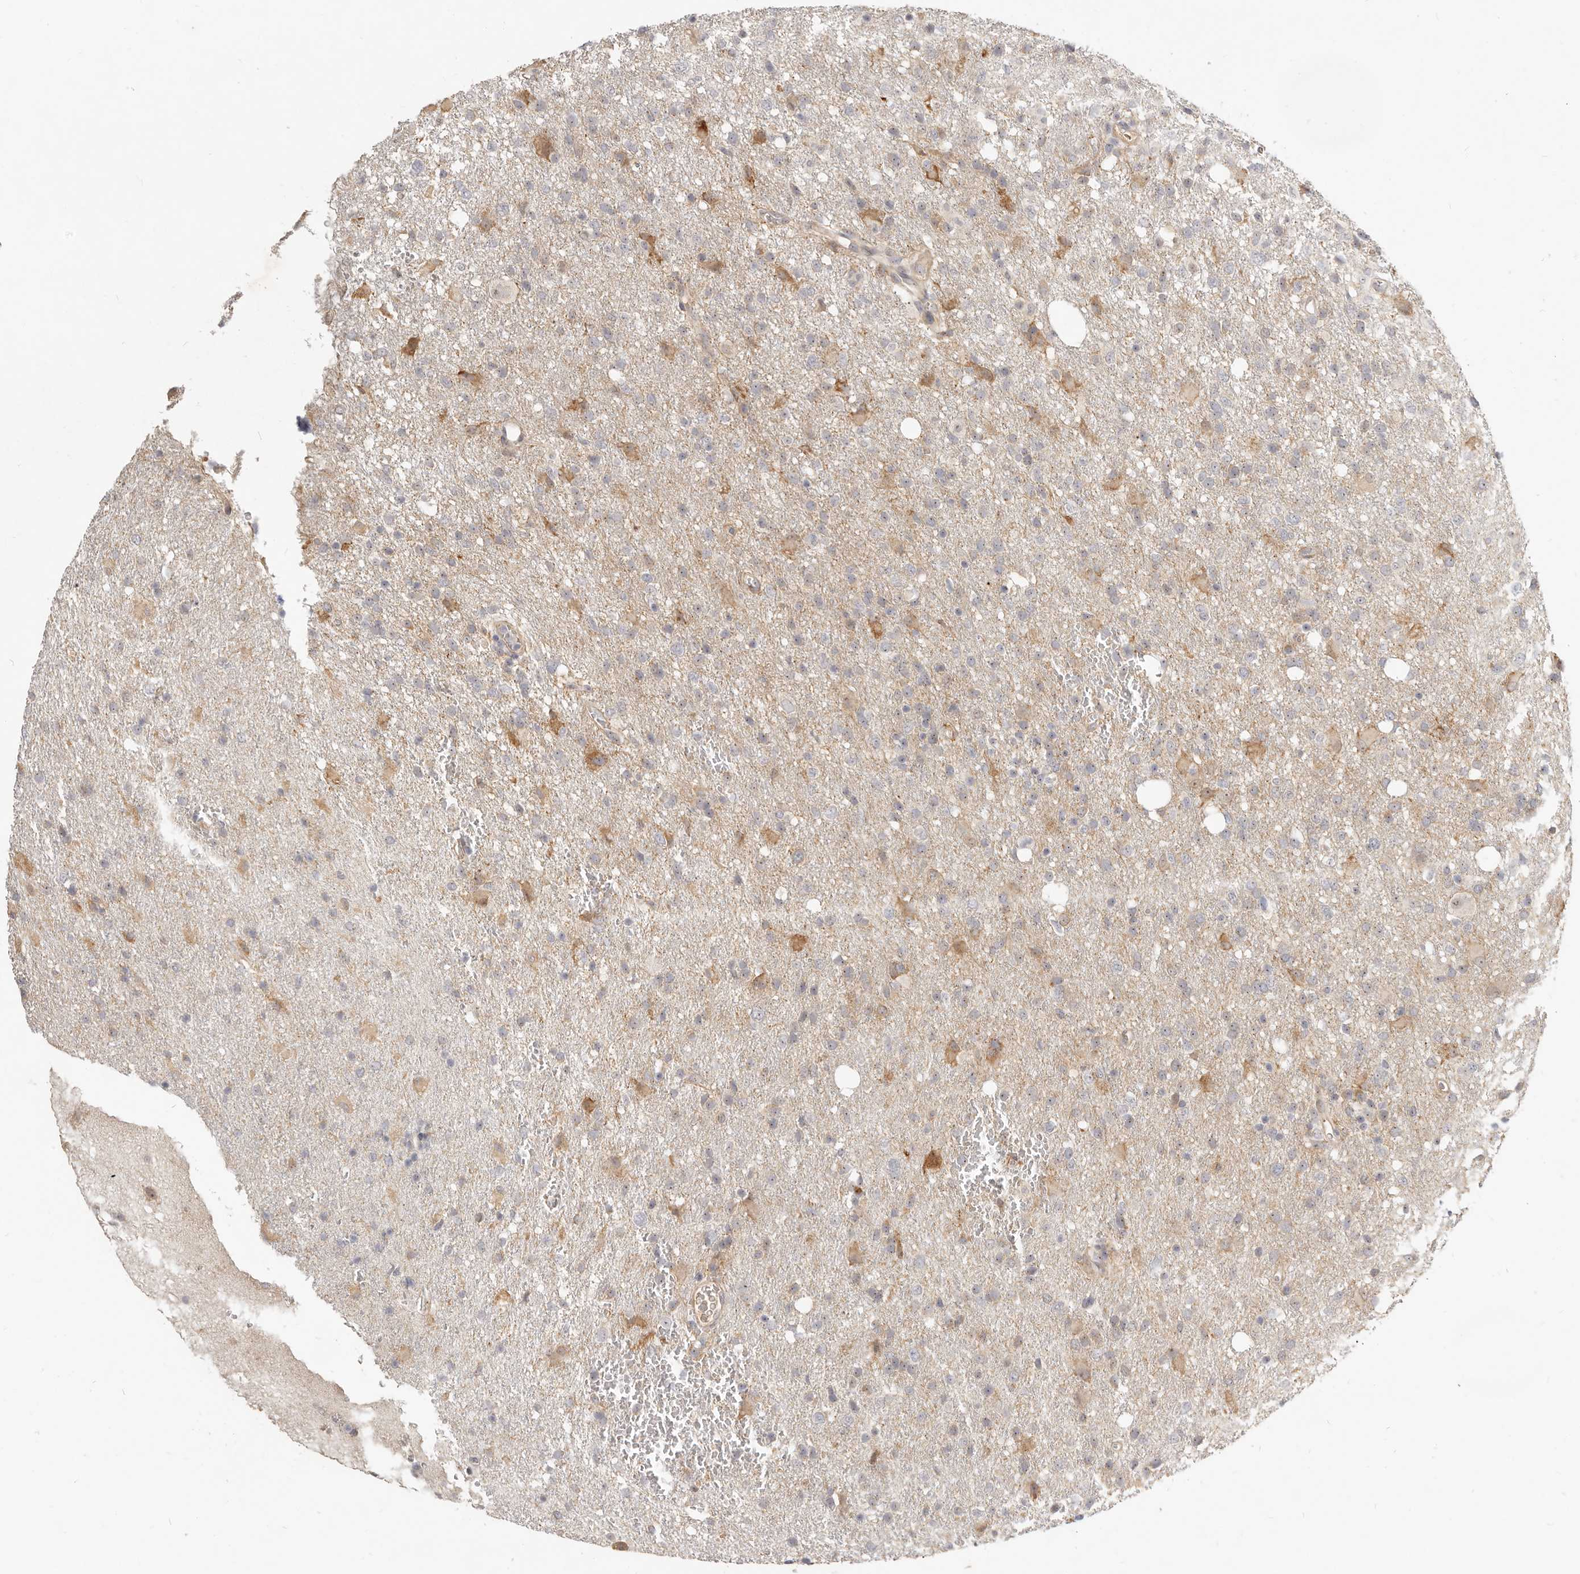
{"staining": {"intensity": "moderate", "quantity": "<25%", "location": "cytoplasmic/membranous"}, "tissue": "glioma", "cell_type": "Tumor cells", "image_type": "cancer", "snomed": [{"axis": "morphology", "description": "Glioma, malignant, High grade"}, {"axis": "topography", "description": "Brain"}], "caption": "An image showing moderate cytoplasmic/membranous positivity in approximately <25% of tumor cells in glioma, as visualized by brown immunohistochemical staining.", "gene": "MICALL2", "patient": {"sex": "female", "age": 57}}